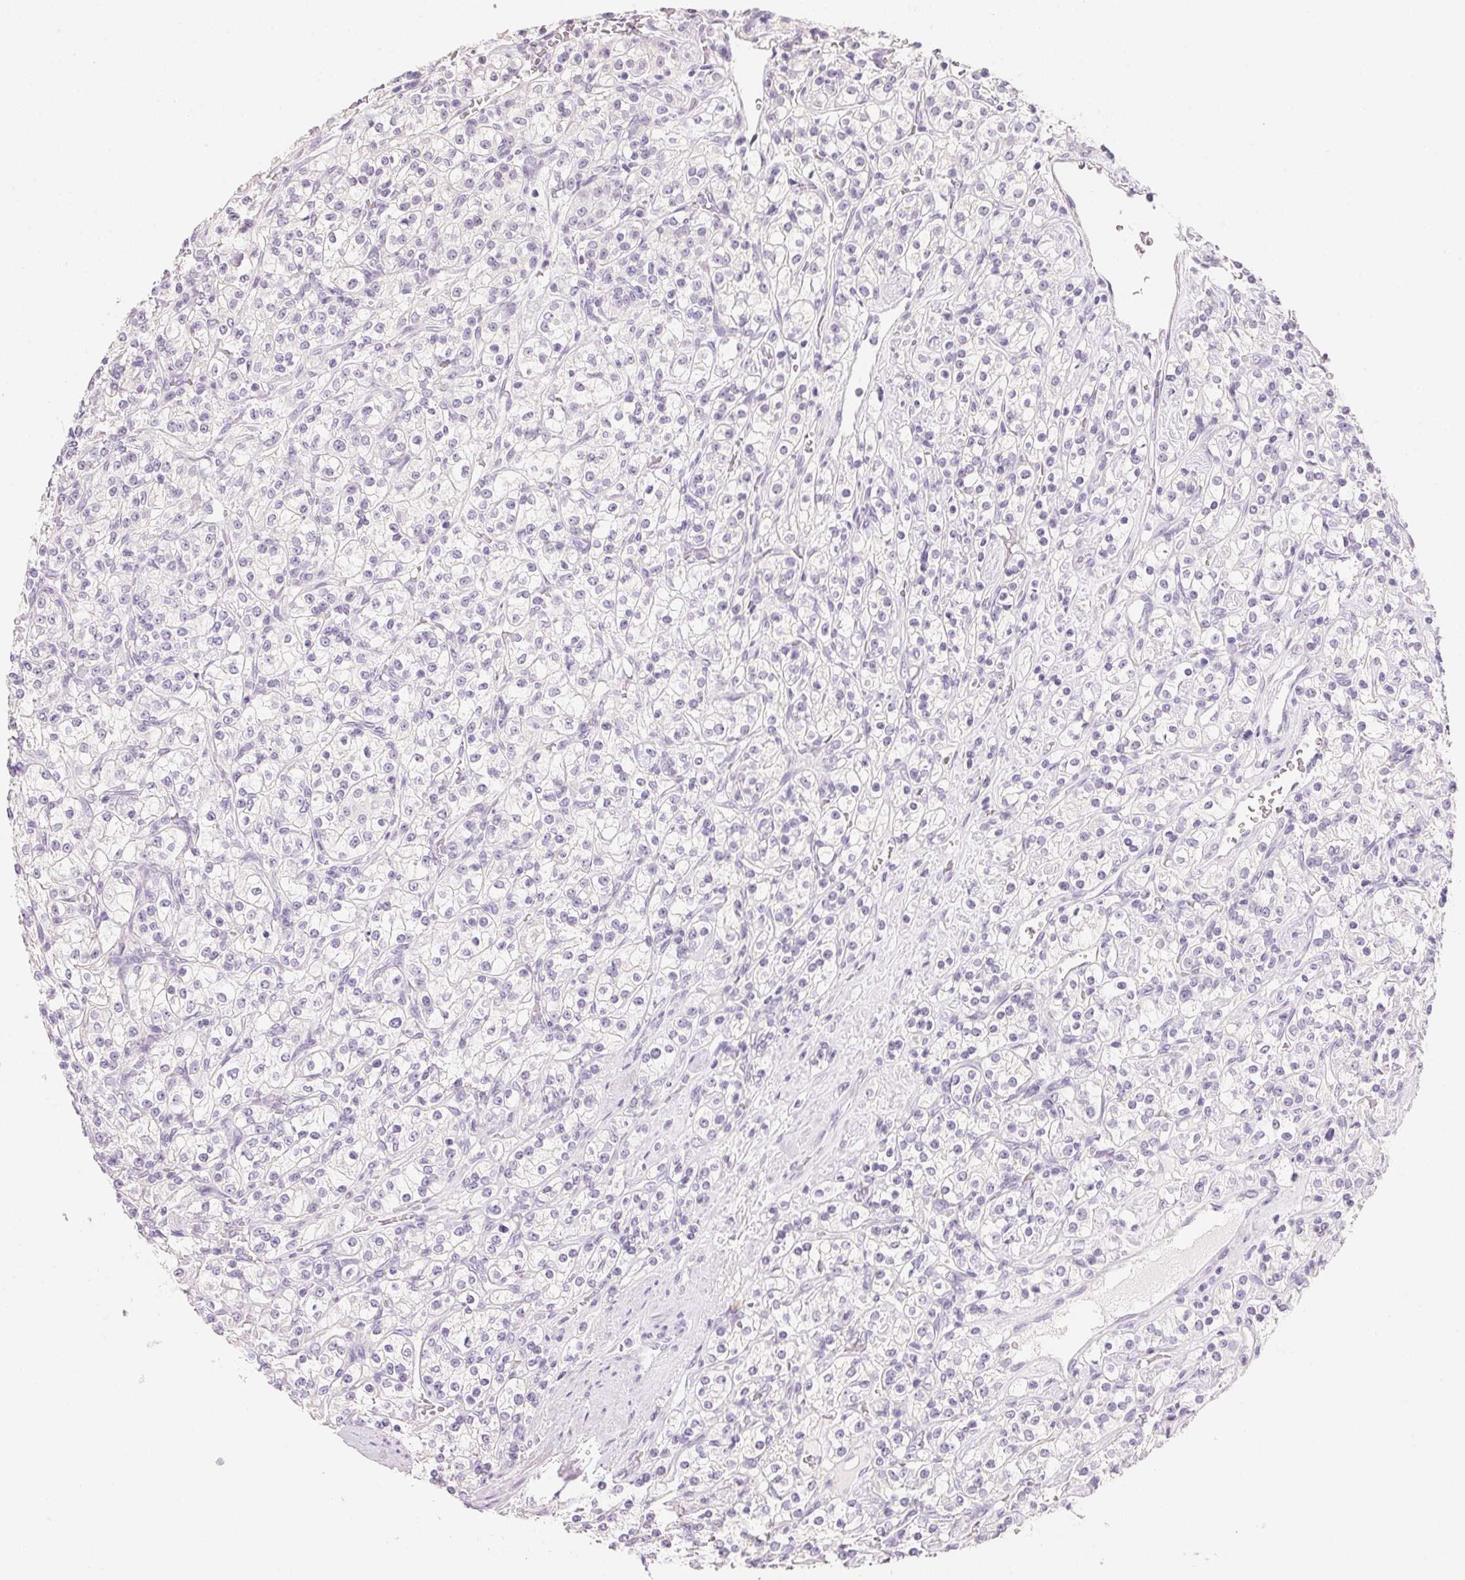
{"staining": {"intensity": "negative", "quantity": "none", "location": "none"}, "tissue": "renal cancer", "cell_type": "Tumor cells", "image_type": "cancer", "snomed": [{"axis": "morphology", "description": "Adenocarcinoma, NOS"}, {"axis": "topography", "description": "Kidney"}], "caption": "This is an IHC photomicrograph of human adenocarcinoma (renal). There is no expression in tumor cells.", "gene": "ACP3", "patient": {"sex": "male", "age": 77}}